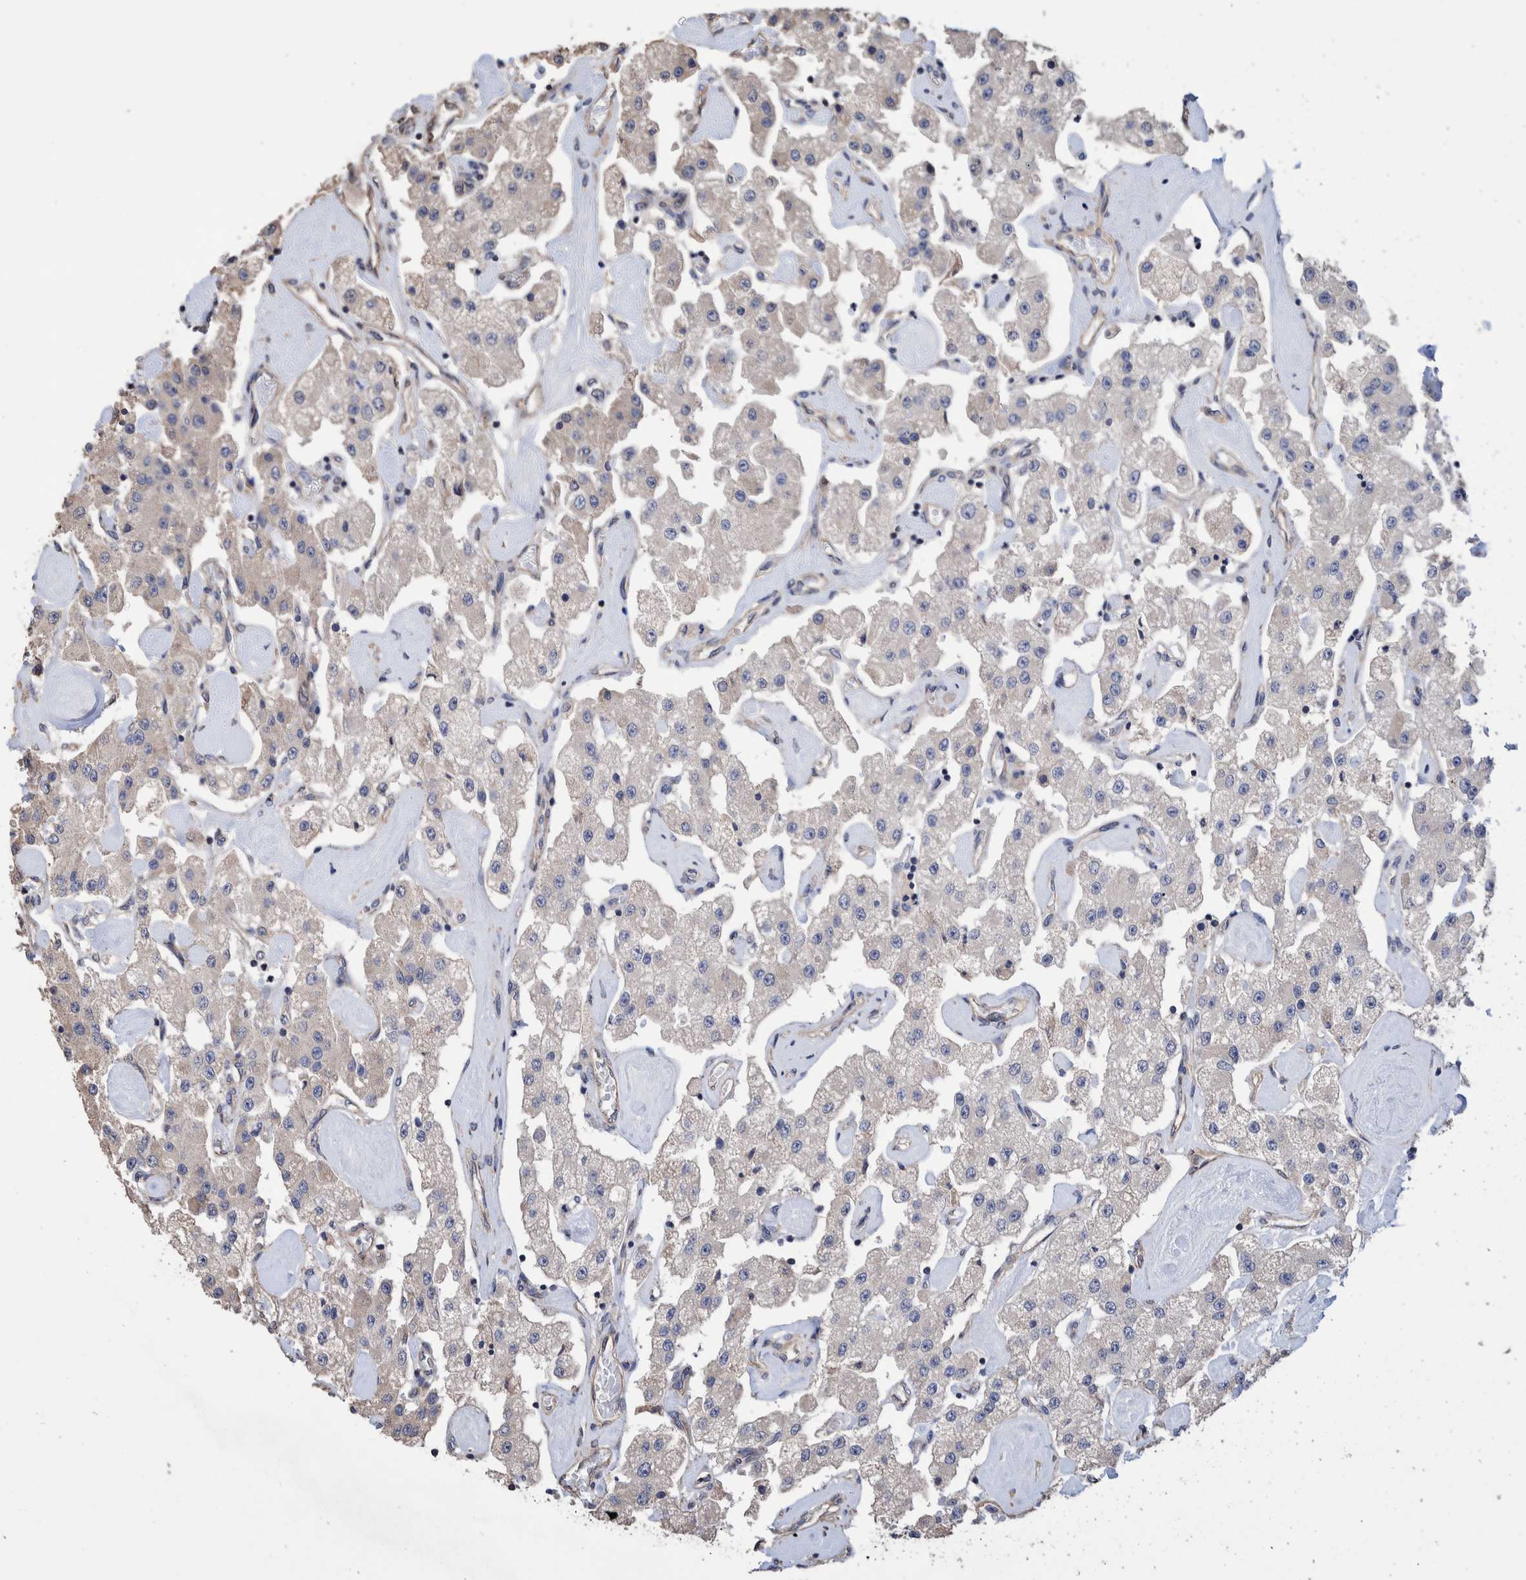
{"staining": {"intensity": "negative", "quantity": "none", "location": "none"}, "tissue": "carcinoid", "cell_type": "Tumor cells", "image_type": "cancer", "snomed": [{"axis": "morphology", "description": "Carcinoid, malignant, NOS"}, {"axis": "topography", "description": "Pancreas"}], "caption": "DAB immunohistochemical staining of human malignant carcinoid displays no significant positivity in tumor cells. The staining is performed using DAB brown chromogen with nuclei counter-stained in using hematoxylin.", "gene": "SLC45A4", "patient": {"sex": "male", "age": 41}}